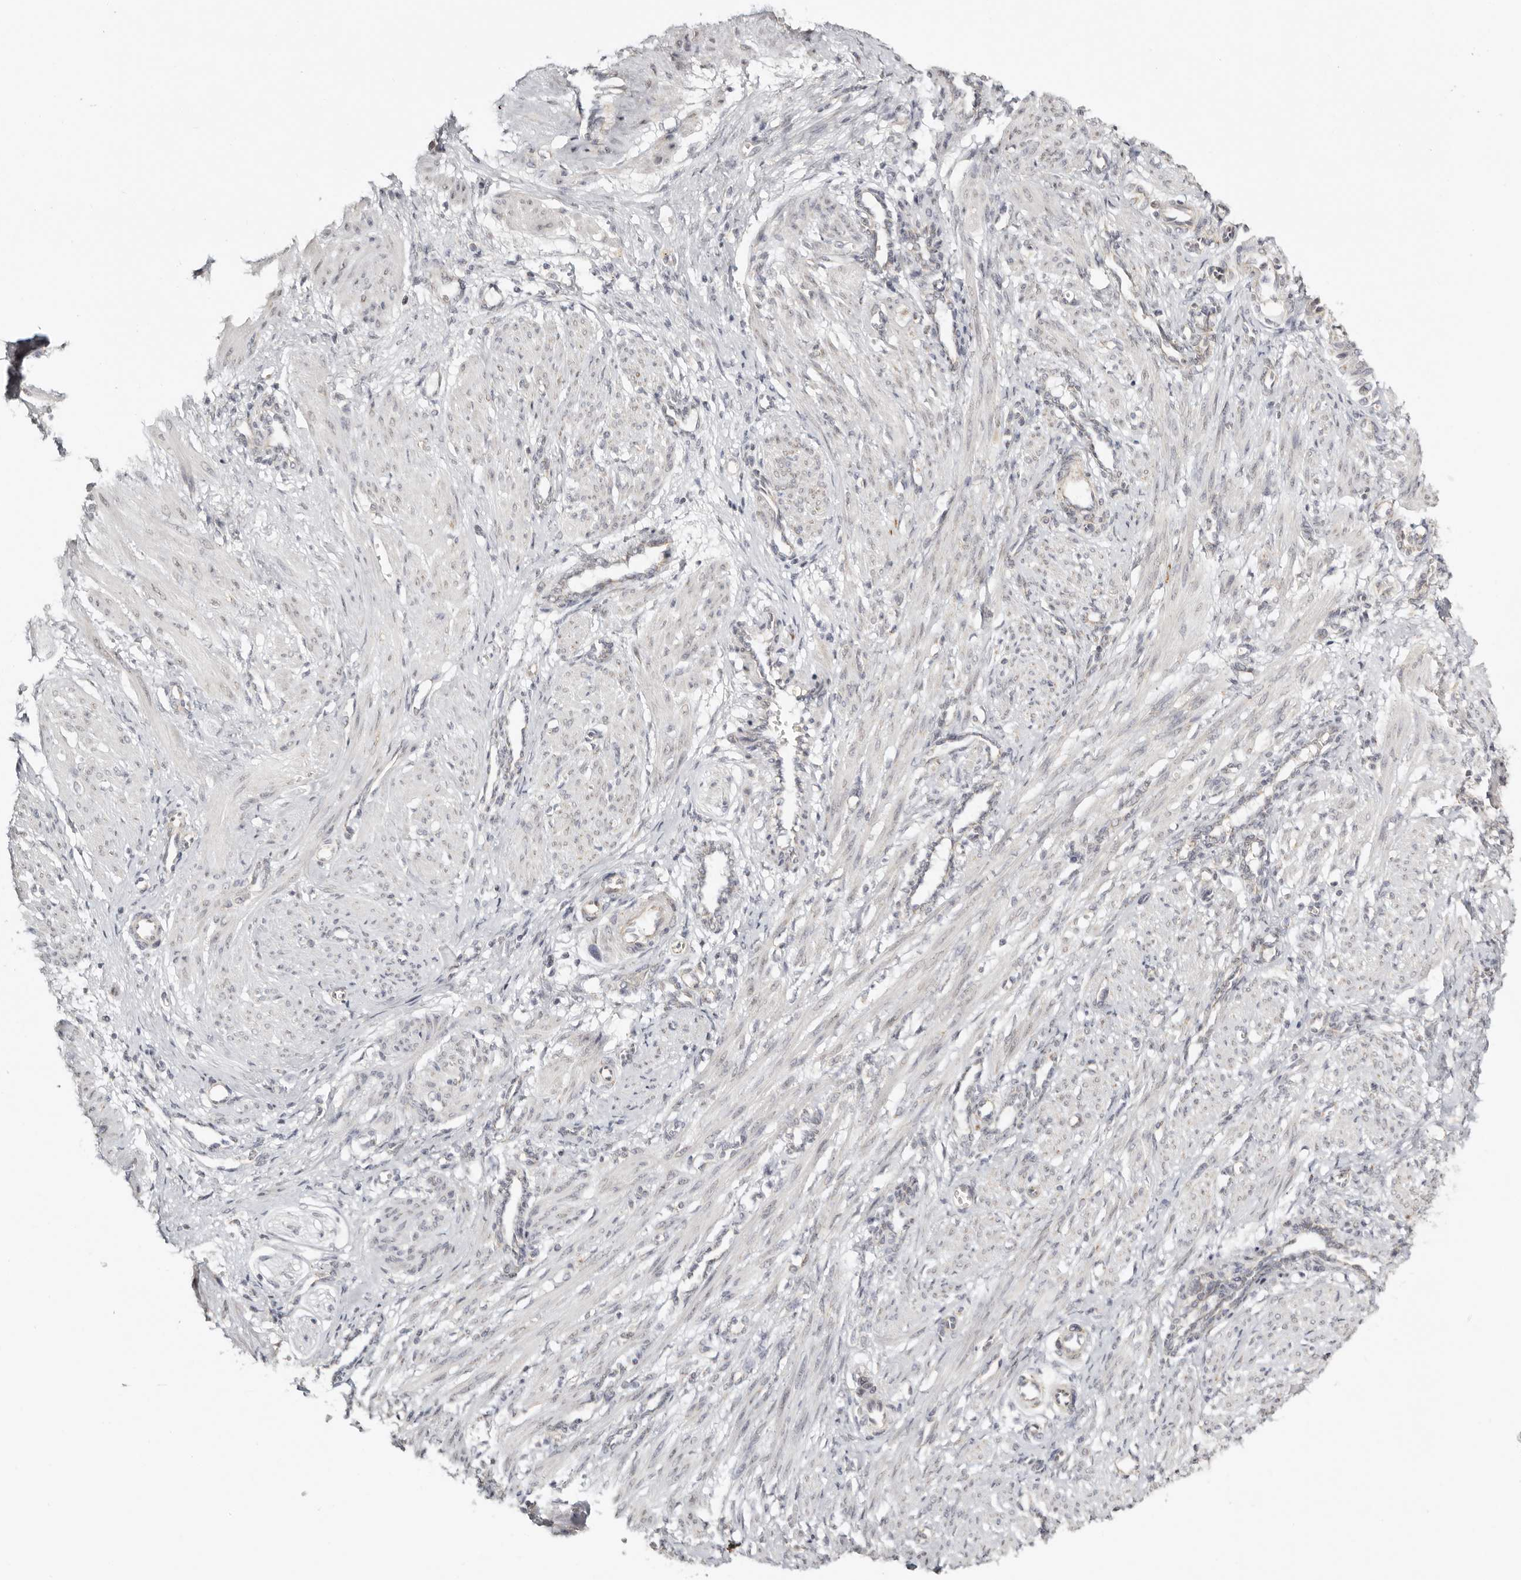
{"staining": {"intensity": "negative", "quantity": "none", "location": "none"}, "tissue": "smooth muscle", "cell_type": "Smooth muscle cells", "image_type": "normal", "snomed": [{"axis": "morphology", "description": "Normal tissue, NOS"}, {"axis": "topography", "description": "Endometrium"}], "caption": "DAB immunohistochemical staining of benign human smooth muscle displays no significant positivity in smooth muscle cells. Brightfield microscopy of immunohistochemistry (IHC) stained with DAB (3,3'-diaminobenzidine) (brown) and hematoxylin (blue), captured at high magnification.", "gene": "KDF1", "patient": {"sex": "female", "age": 33}}